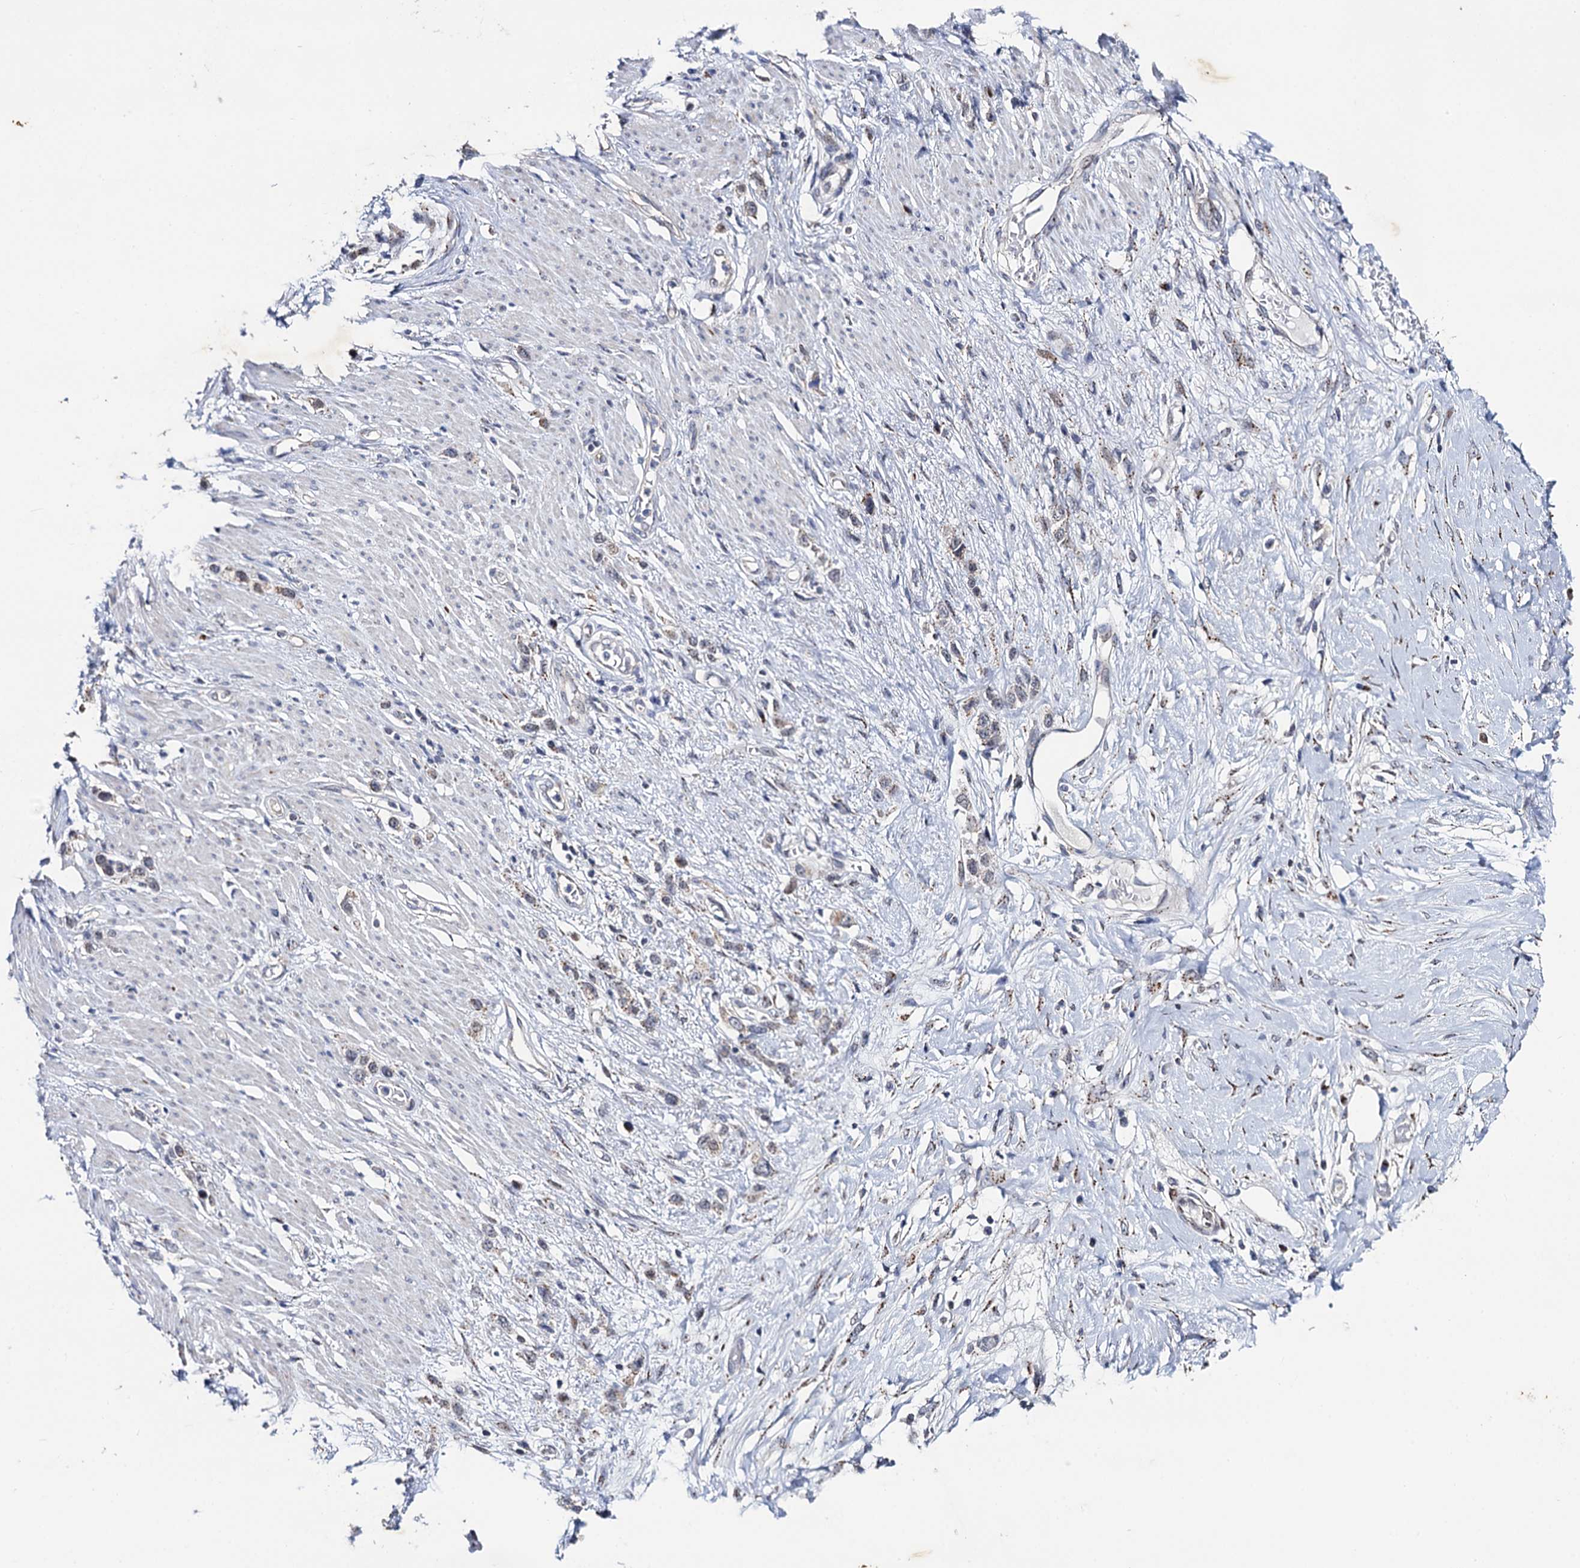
{"staining": {"intensity": "moderate", "quantity": "<25%", "location": "cytoplasmic/membranous"}, "tissue": "stomach cancer", "cell_type": "Tumor cells", "image_type": "cancer", "snomed": [{"axis": "morphology", "description": "Adenocarcinoma, NOS"}, {"axis": "morphology", "description": "Adenocarcinoma, High grade"}, {"axis": "topography", "description": "Stomach, upper"}, {"axis": "topography", "description": "Stomach, lower"}], "caption": "This image shows immunohistochemistry staining of stomach high-grade adenocarcinoma, with low moderate cytoplasmic/membranous expression in approximately <25% of tumor cells.", "gene": "THAP2", "patient": {"sex": "female", "age": 65}}